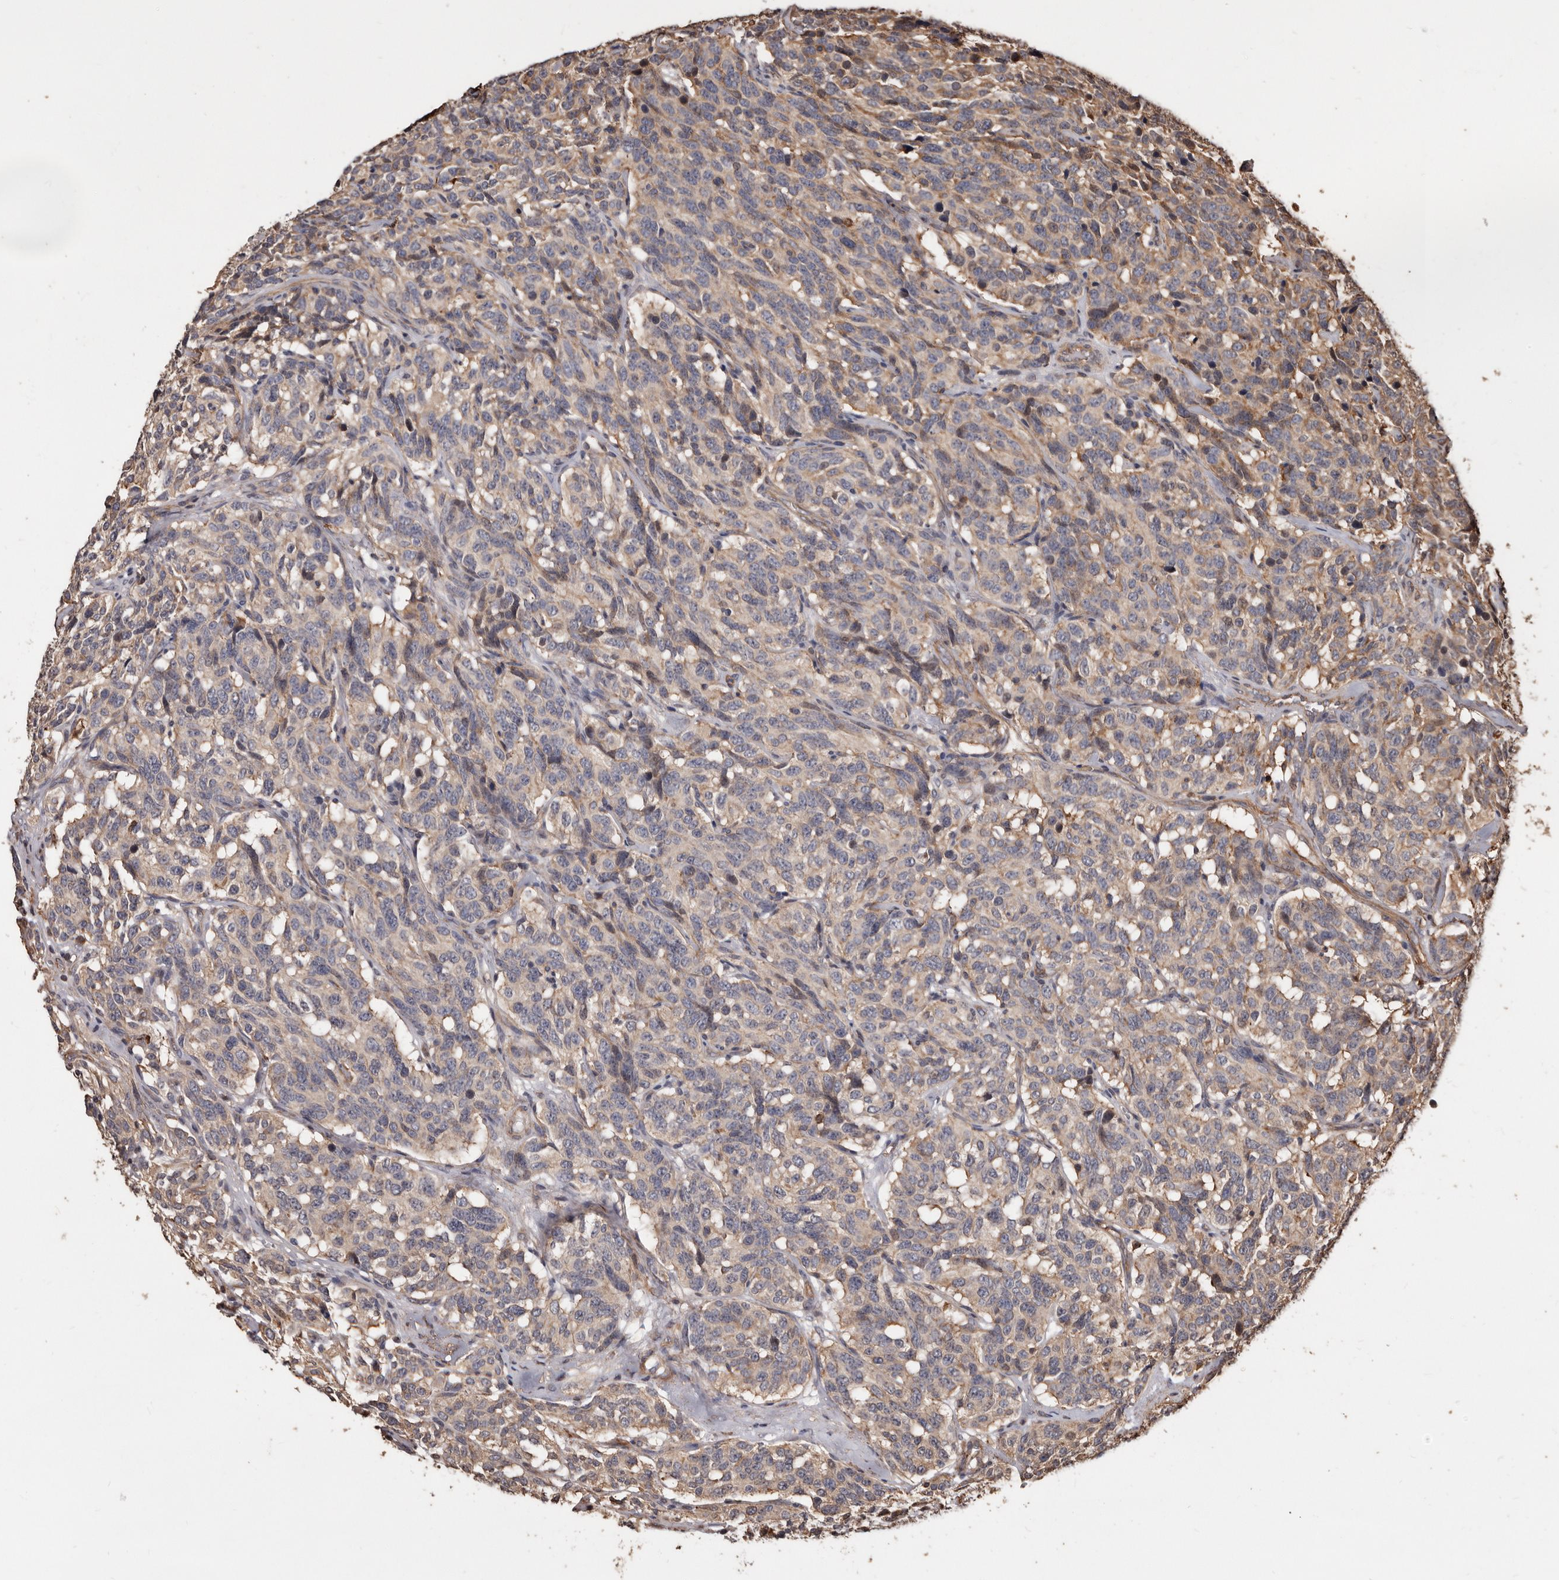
{"staining": {"intensity": "moderate", "quantity": "<25%", "location": "cytoplasmic/membranous"}, "tissue": "carcinoid", "cell_type": "Tumor cells", "image_type": "cancer", "snomed": [{"axis": "morphology", "description": "Carcinoid, malignant, NOS"}, {"axis": "topography", "description": "Lung"}], "caption": "Tumor cells exhibit low levels of moderate cytoplasmic/membranous expression in approximately <25% of cells in malignant carcinoid. (Stains: DAB in brown, nuclei in blue, Microscopy: brightfield microscopy at high magnification).", "gene": "GSK3A", "patient": {"sex": "female", "age": 46}}